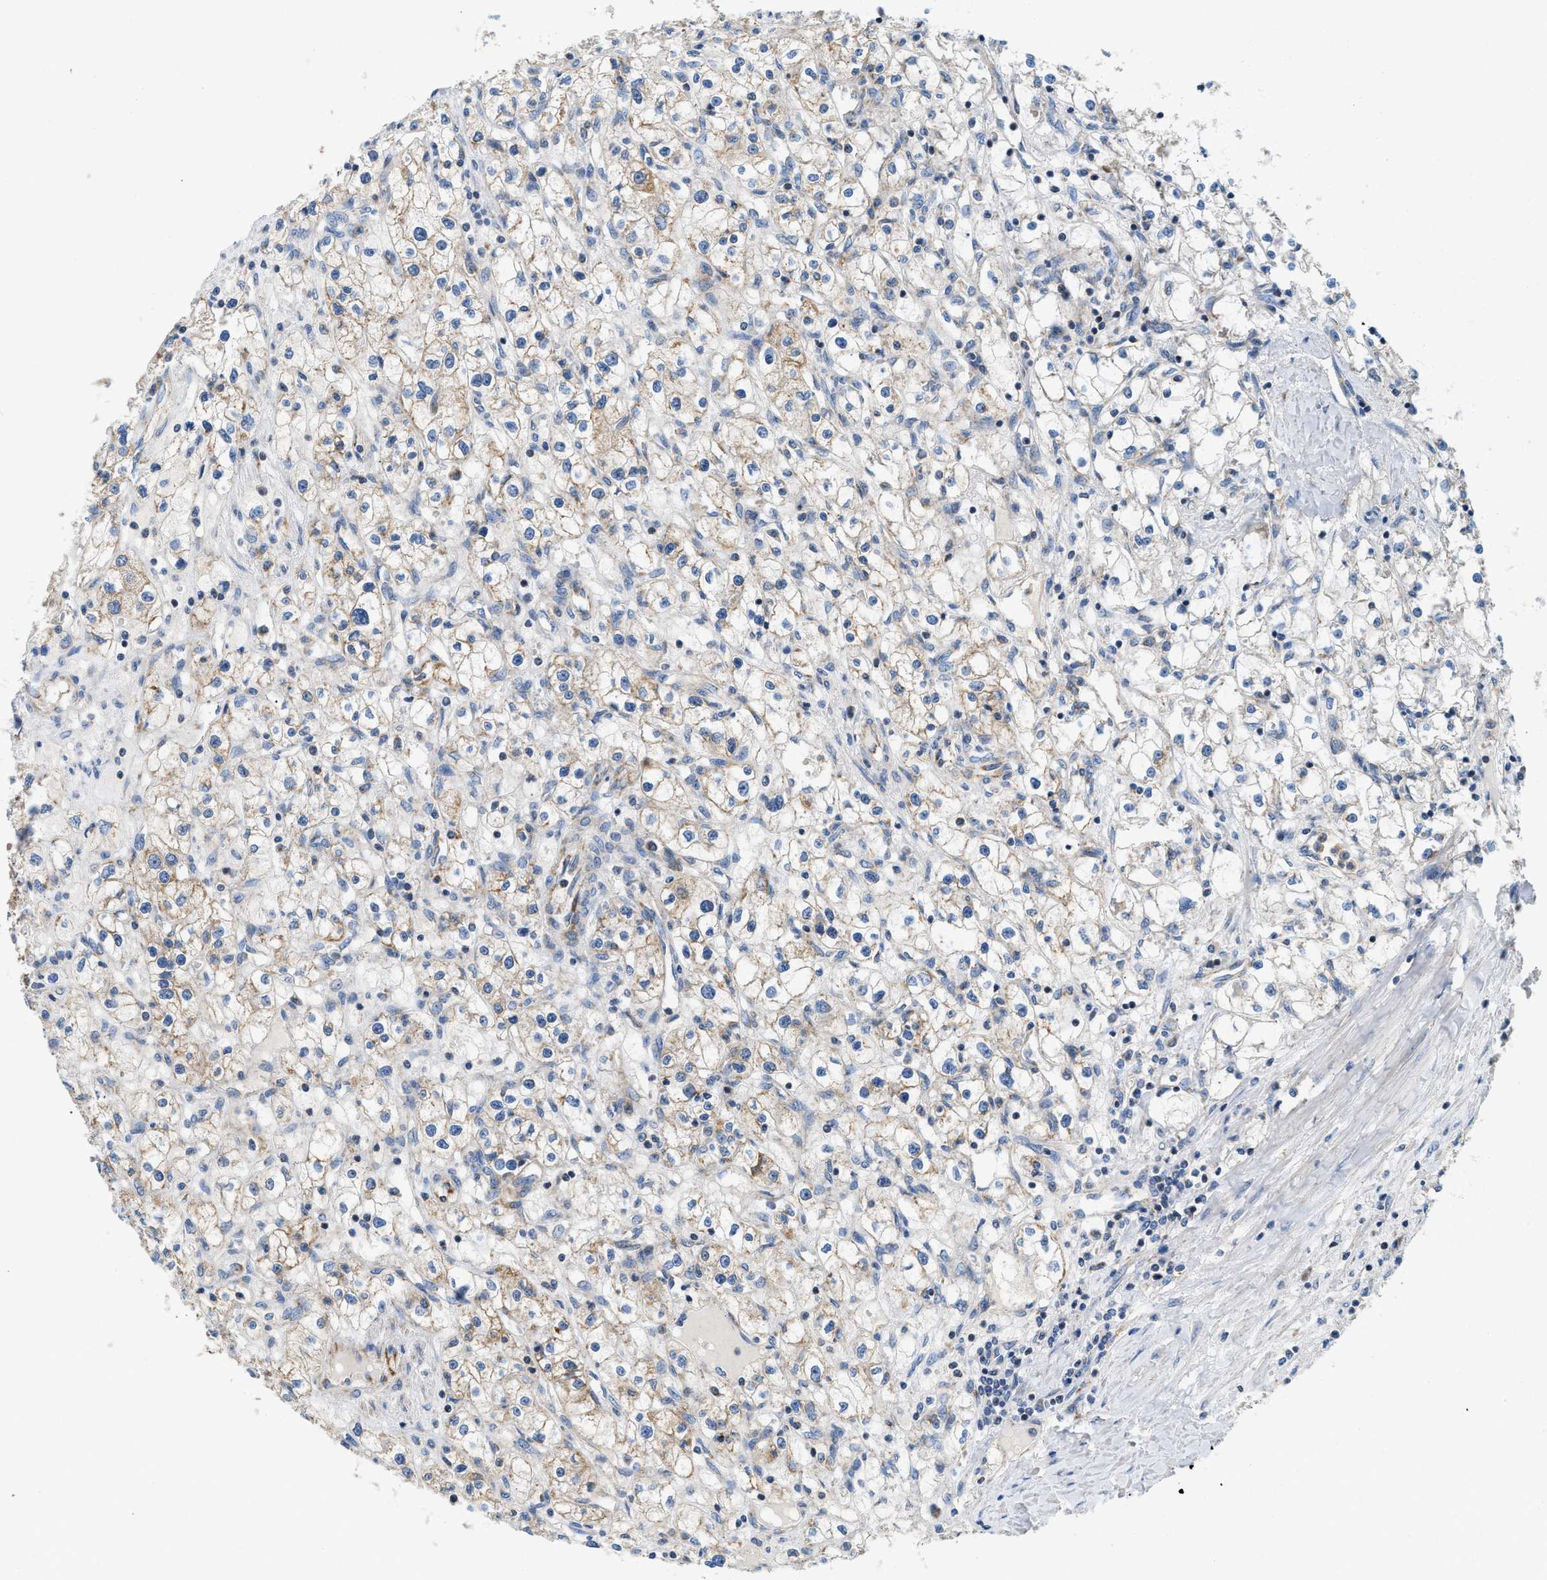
{"staining": {"intensity": "weak", "quantity": "<25%", "location": "cytoplasmic/membranous"}, "tissue": "renal cancer", "cell_type": "Tumor cells", "image_type": "cancer", "snomed": [{"axis": "morphology", "description": "Adenocarcinoma, NOS"}, {"axis": "topography", "description": "Kidney"}], "caption": "IHC micrograph of neoplastic tissue: renal cancer stained with DAB (3,3'-diaminobenzidine) demonstrates no significant protein positivity in tumor cells.", "gene": "SLC25A13", "patient": {"sex": "male", "age": 56}}